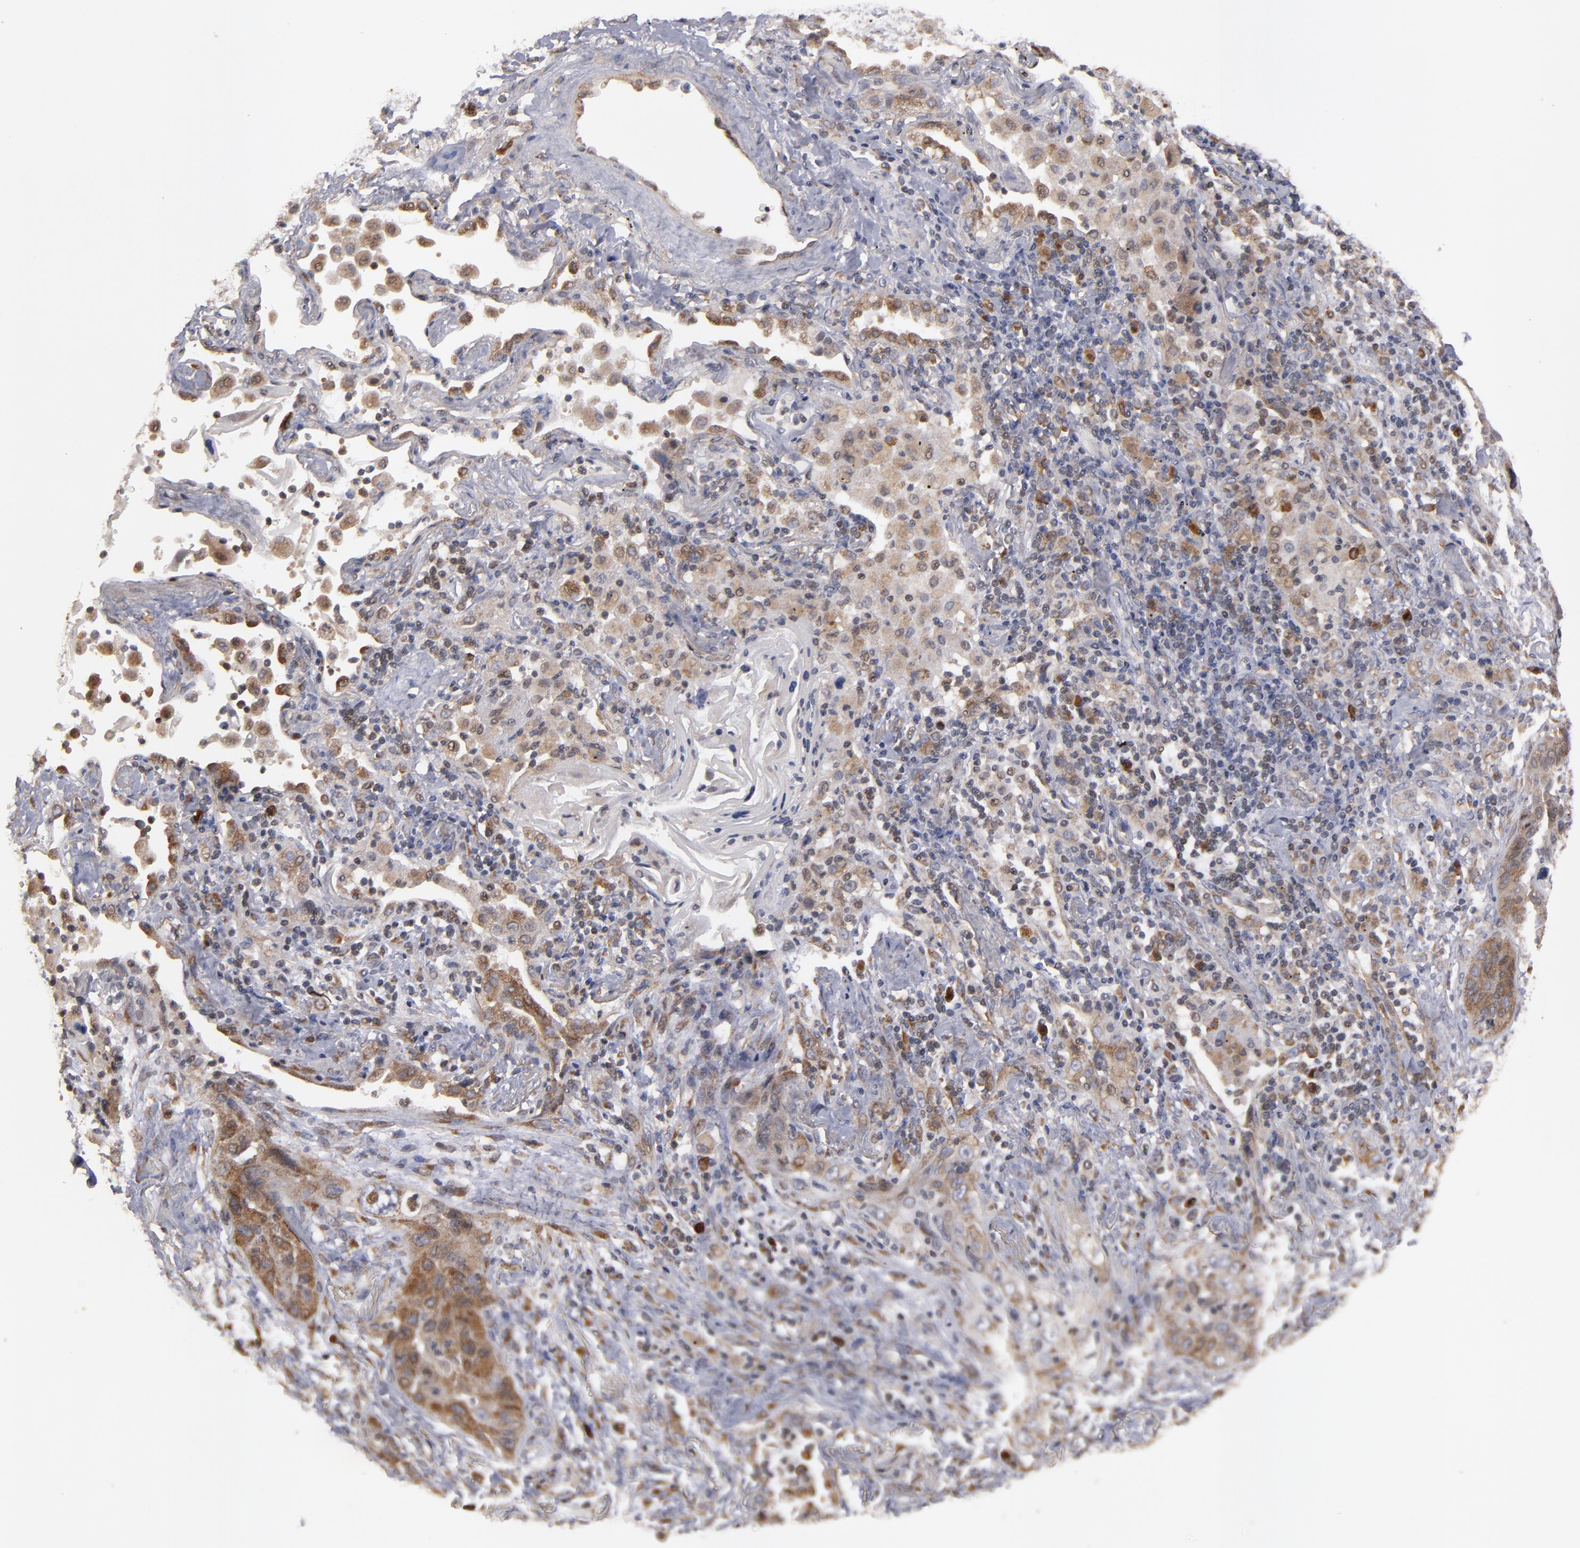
{"staining": {"intensity": "weak", "quantity": "25%-75%", "location": "cytoplasmic/membranous"}, "tissue": "lung cancer", "cell_type": "Tumor cells", "image_type": "cancer", "snomed": [{"axis": "morphology", "description": "Squamous cell carcinoma, NOS"}, {"axis": "topography", "description": "Lung"}], "caption": "High-power microscopy captured an immunohistochemistry photomicrograph of lung cancer, revealing weak cytoplasmic/membranous expression in approximately 25%-75% of tumor cells. (Stains: DAB in brown, nuclei in blue, Microscopy: brightfield microscopy at high magnification).", "gene": "SND1", "patient": {"sex": "female", "age": 67}}